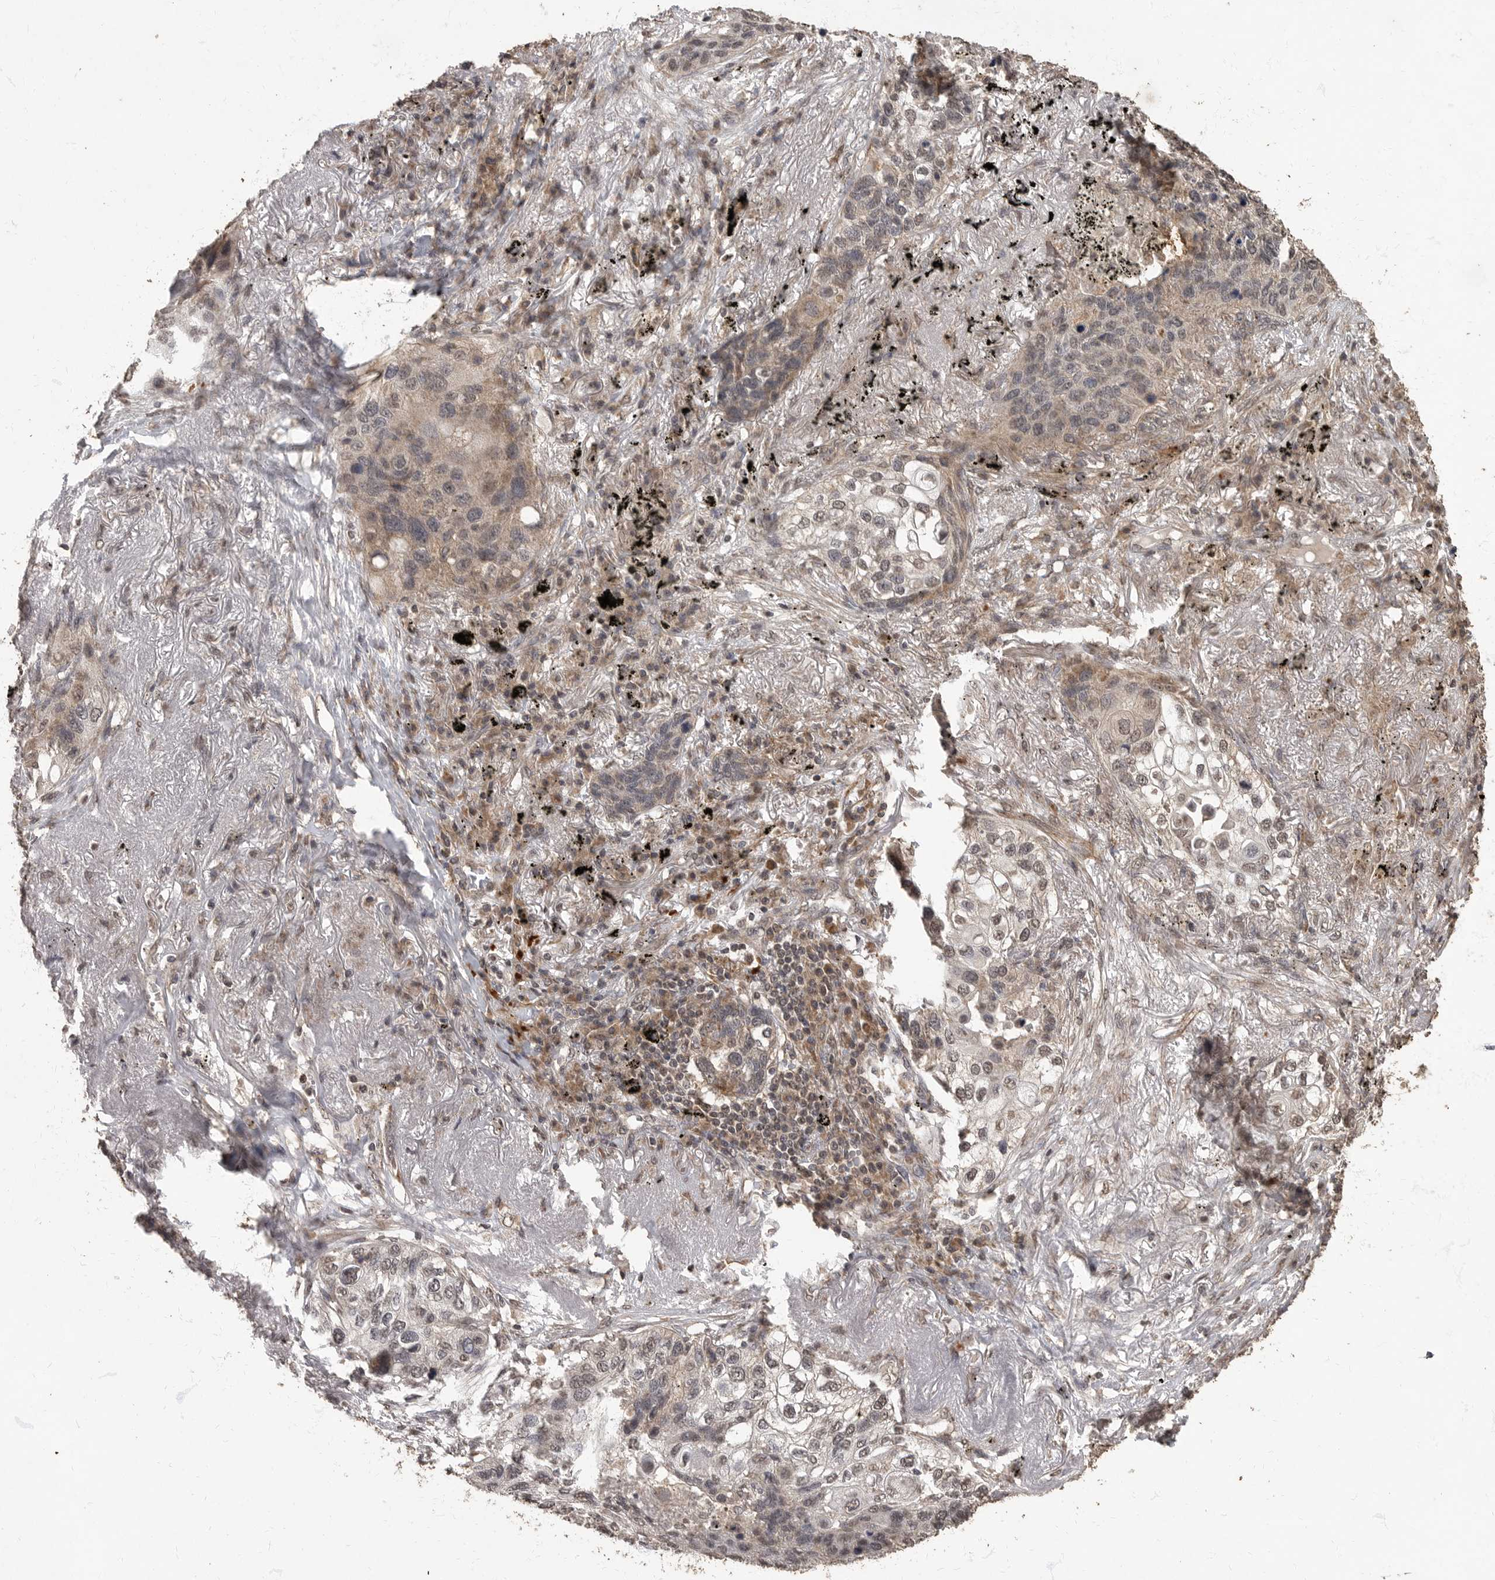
{"staining": {"intensity": "weak", "quantity": "25%-75%", "location": "cytoplasmic/membranous,nuclear"}, "tissue": "lung cancer", "cell_type": "Tumor cells", "image_type": "cancer", "snomed": [{"axis": "morphology", "description": "Squamous cell carcinoma, NOS"}, {"axis": "topography", "description": "Lung"}], "caption": "Tumor cells show low levels of weak cytoplasmic/membranous and nuclear staining in about 25%-75% of cells in squamous cell carcinoma (lung). (brown staining indicates protein expression, while blue staining denotes nuclei).", "gene": "MAFG", "patient": {"sex": "female", "age": 63}}